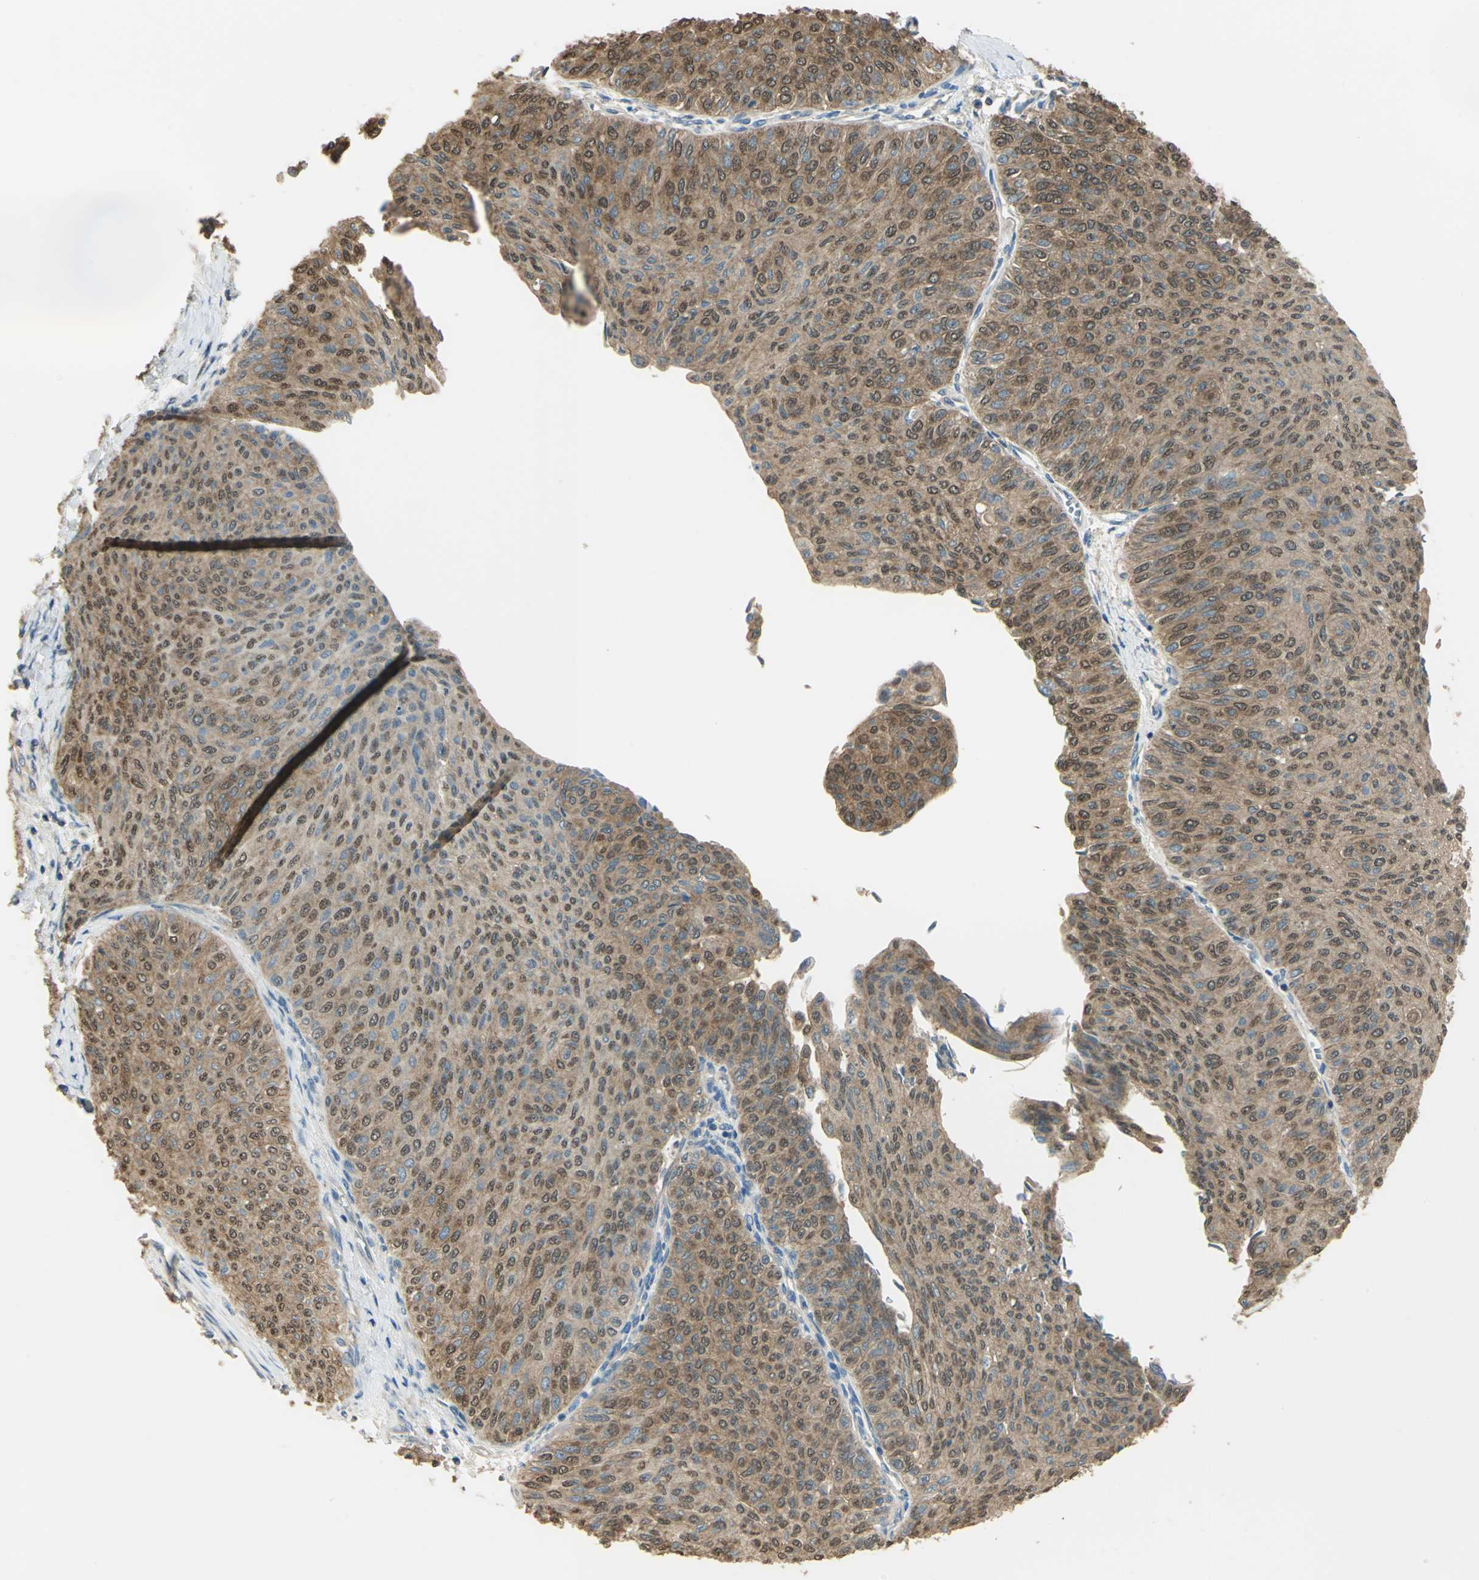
{"staining": {"intensity": "moderate", "quantity": ">75%", "location": "cytoplasmic/membranous,nuclear"}, "tissue": "urothelial cancer", "cell_type": "Tumor cells", "image_type": "cancer", "snomed": [{"axis": "morphology", "description": "Urothelial carcinoma, Low grade"}, {"axis": "topography", "description": "Urinary bladder"}], "caption": "This photomicrograph reveals IHC staining of low-grade urothelial carcinoma, with medium moderate cytoplasmic/membranous and nuclear positivity in approximately >75% of tumor cells.", "gene": "SHC2", "patient": {"sex": "male", "age": 78}}